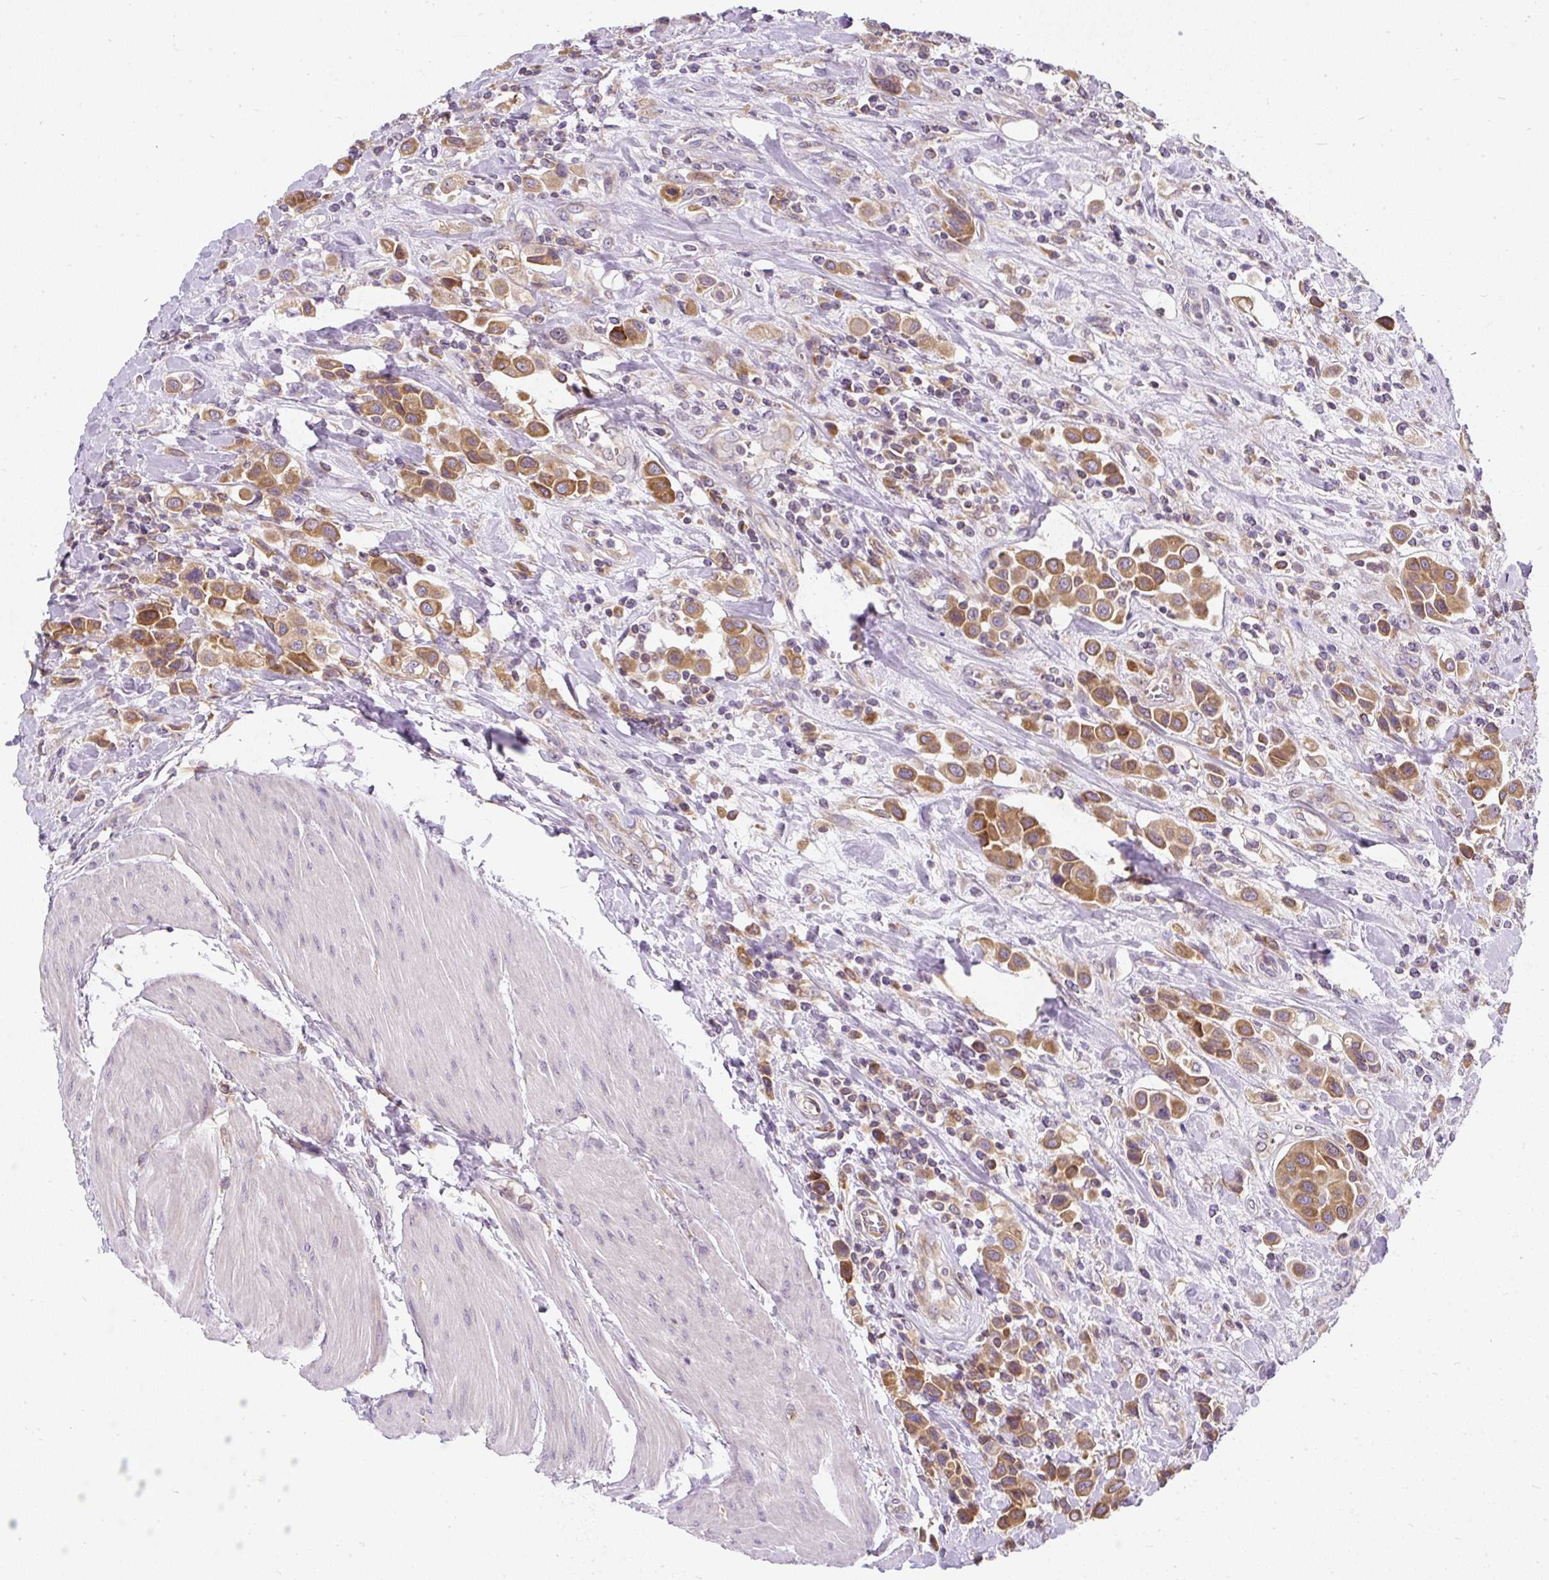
{"staining": {"intensity": "moderate", "quantity": ">75%", "location": "cytoplasmic/membranous"}, "tissue": "urothelial cancer", "cell_type": "Tumor cells", "image_type": "cancer", "snomed": [{"axis": "morphology", "description": "Urothelial carcinoma, High grade"}, {"axis": "topography", "description": "Urinary bladder"}], "caption": "Tumor cells show medium levels of moderate cytoplasmic/membranous expression in about >75% of cells in human urothelial carcinoma (high-grade).", "gene": "CYP20A1", "patient": {"sex": "male", "age": 50}}